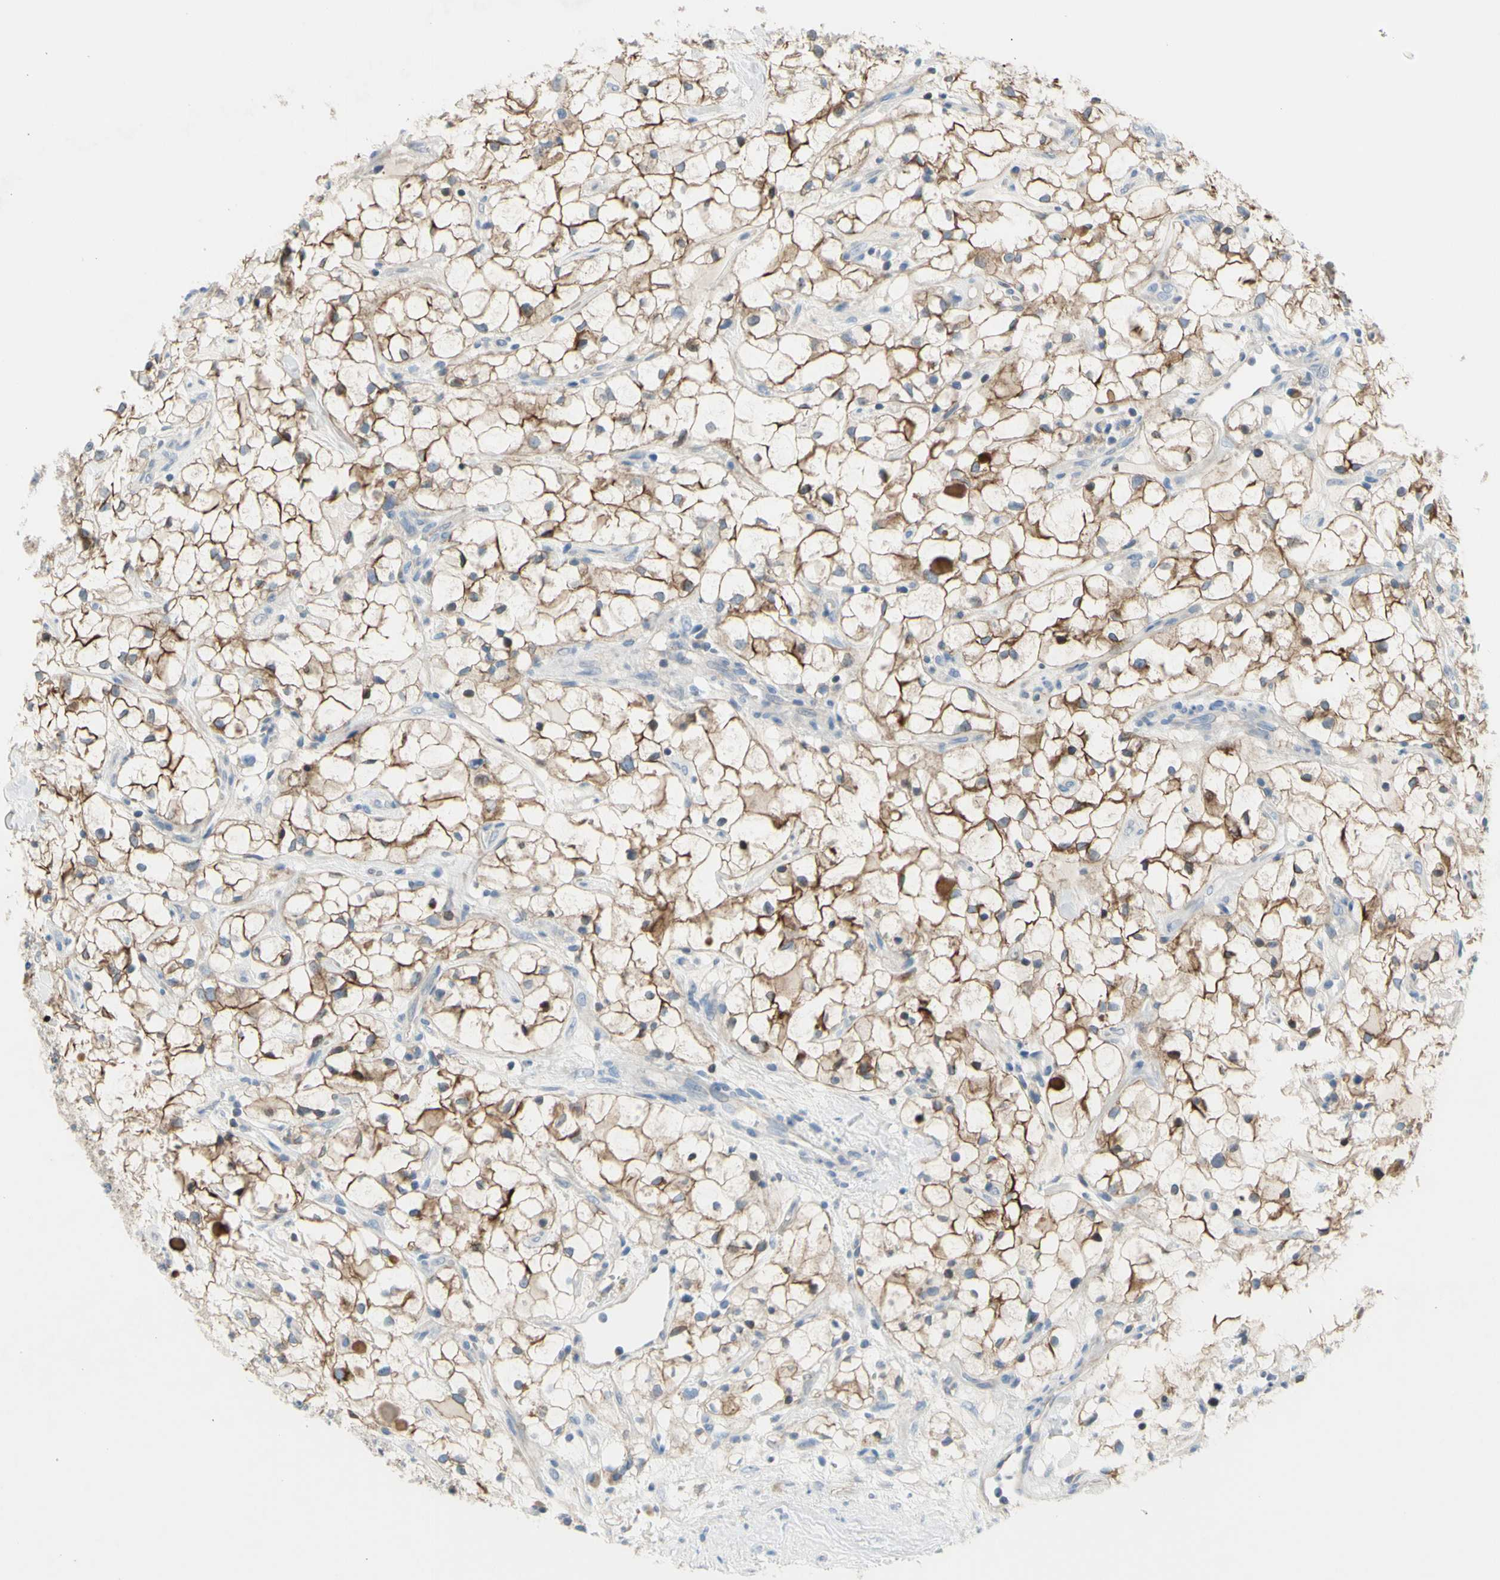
{"staining": {"intensity": "moderate", "quantity": ">75%", "location": "cytoplasmic/membranous"}, "tissue": "renal cancer", "cell_type": "Tumor cells", "image_type": "cancer", "snomed": [{"axis": "morphology", "description": "Adenocarcinoma, NOS"}, {"axis": "topography", "description": "Kidney"}], "caption": "Immunohistochemical staining of human adenocarcinoma (renal) shows moderate cytoplasmic/membranous protein staining in about >75% of tumor cells.", "gene": "MUC1", "patient": {"sex": "female", "age": 60}}